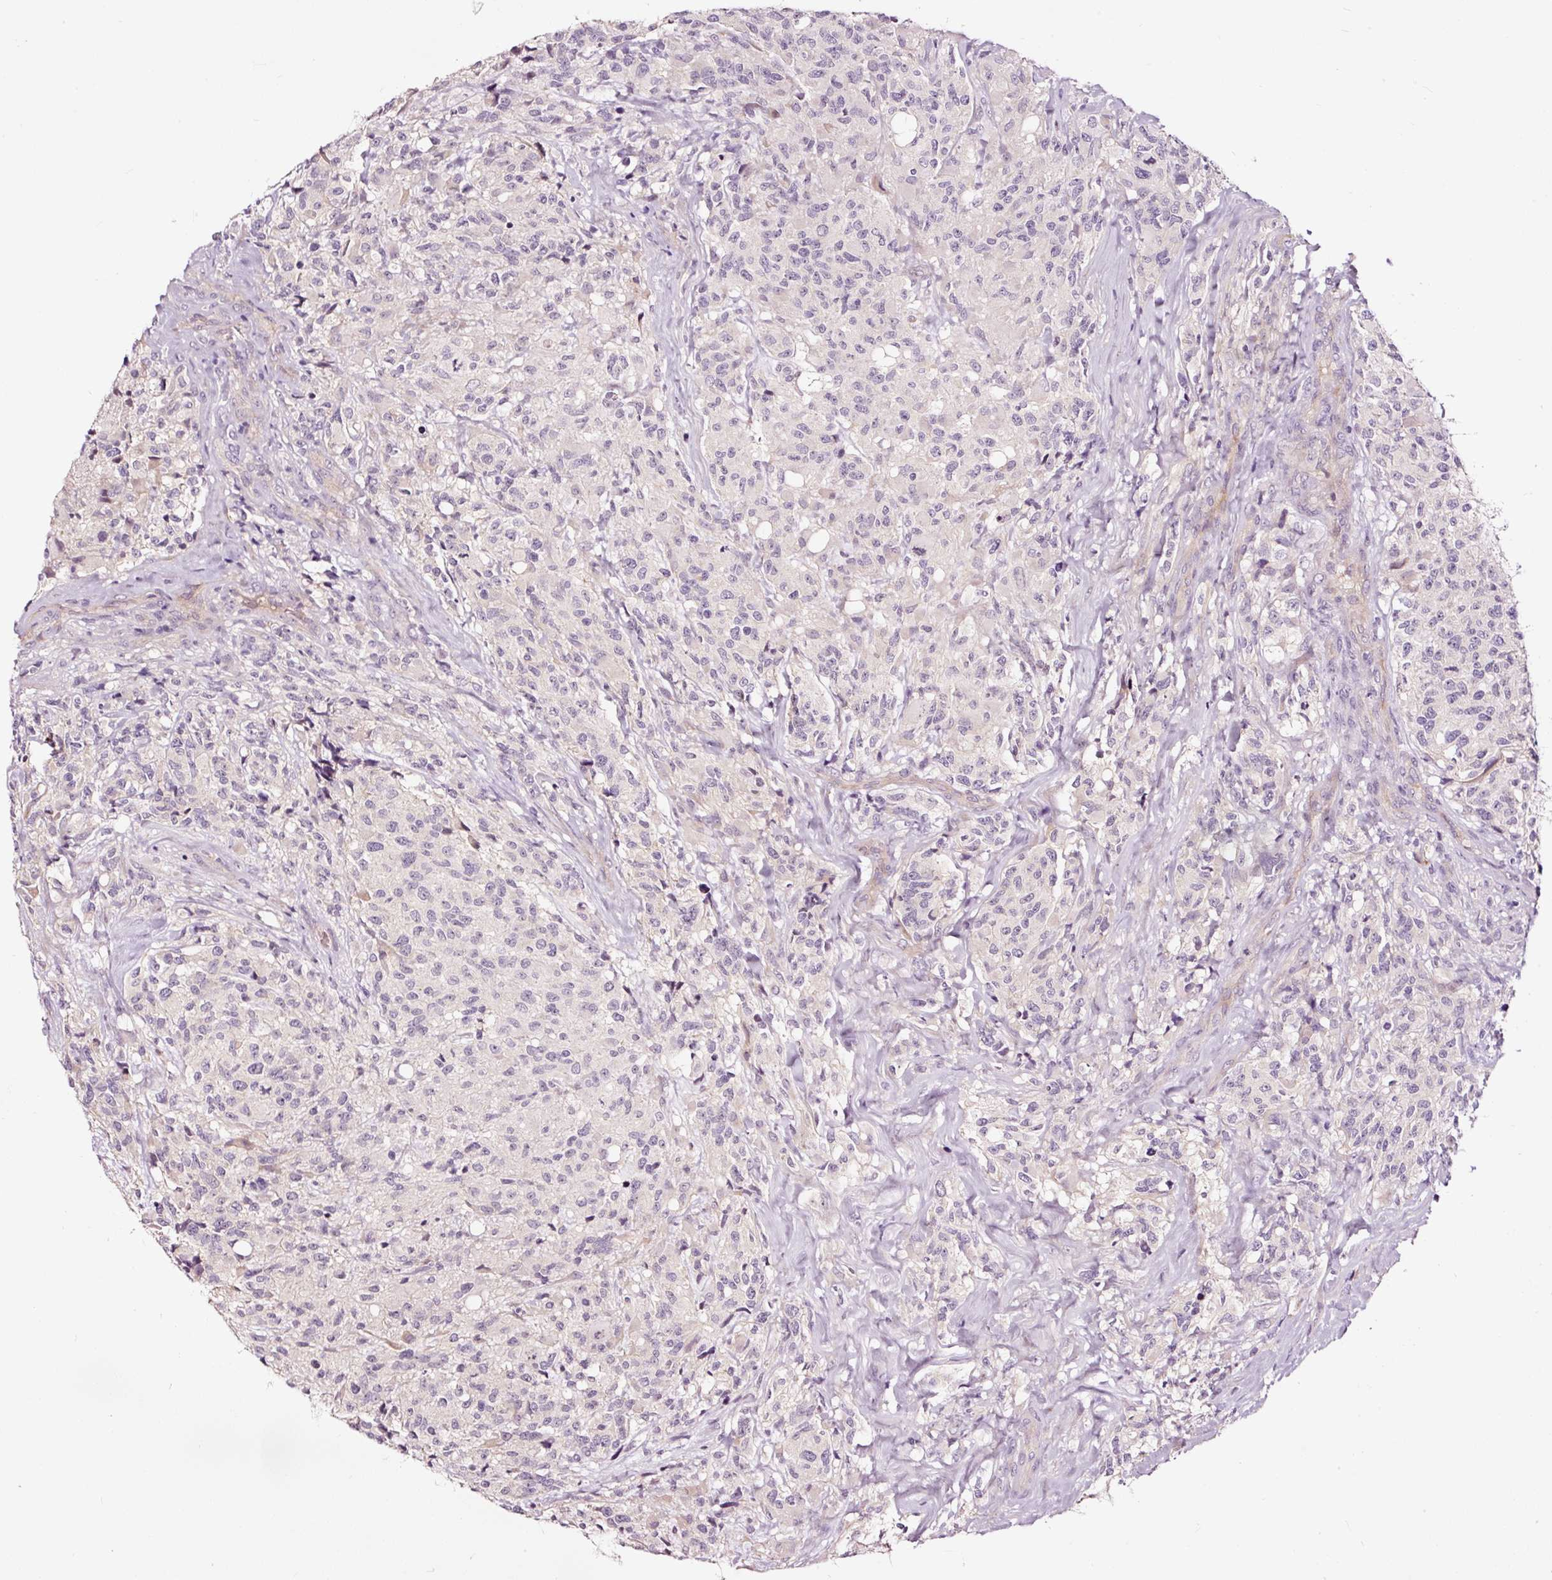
{"staining": {"intensity": "negative", "quantity": "none", "location": "none"}, "tissue": "glioma", "cell_type": "Tumor cells", "image_type": "cancer", "snomed": [{"axis": "morphology", "description": "Glioma, malignant, High grade"}, {"axis": "topography", "description": "Brain"}], "caption": "An IHC micrograph of glioma is shown. There is no staining in tumor cells of glioma.", "gene": "UTP14A", "patient": {"sex": "female", "age": 67}}